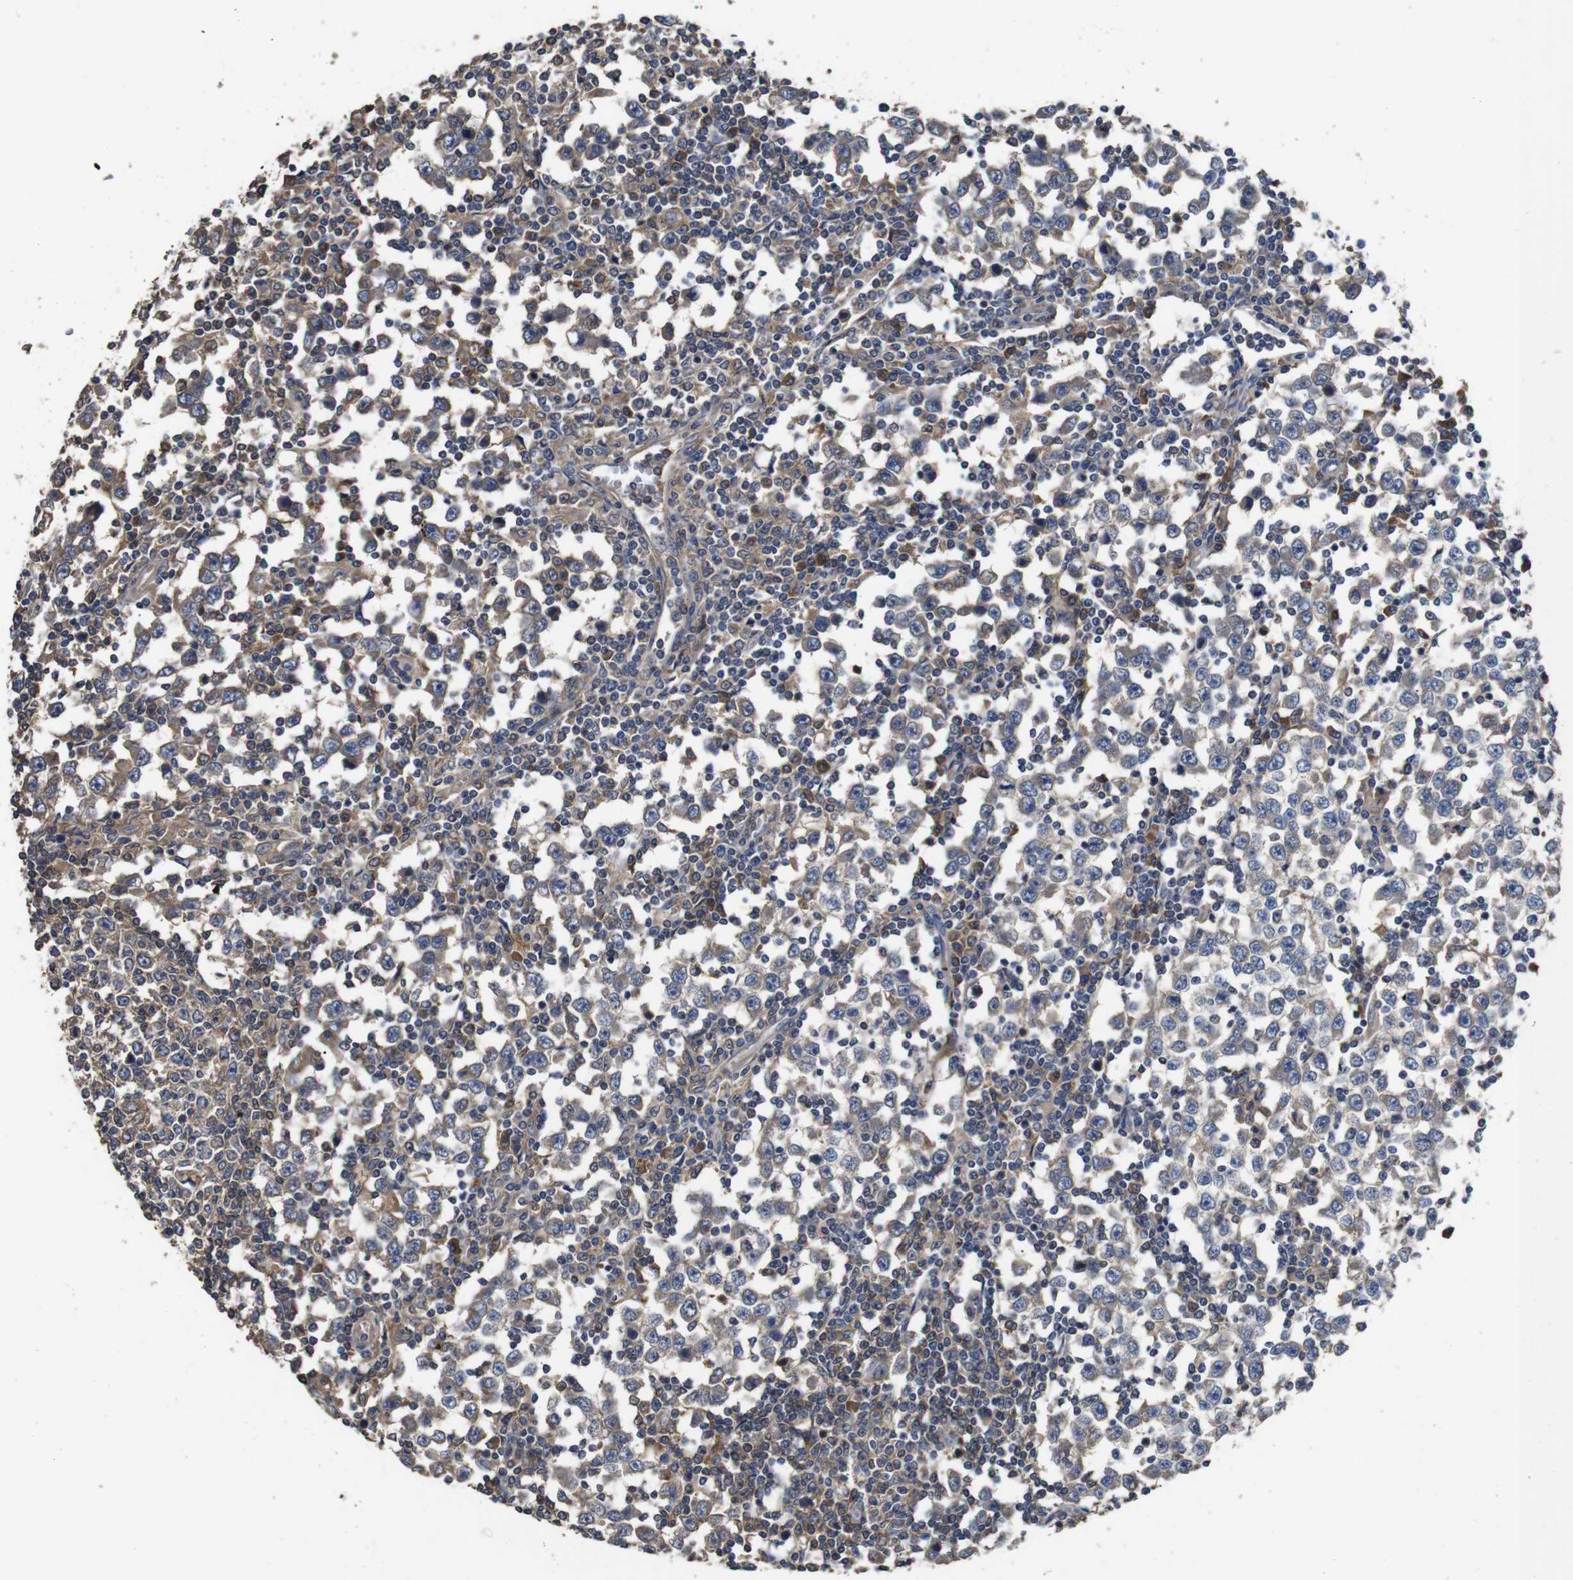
{"staining": {"intensity": "weak", "quantity": "<25%", "location": "cytoplasmic/membranous"}, "tissue": "testis cancer", "cell_type": "Tumor cells", "image_type": "cancer", "snomed": [{"axis": "morphology", "description": "Seminoma, NOS"}, {"axis": "topography", "description": "Testis"}], "caption": "High magnification brightfield microscopy of testis cancer (seminoma) stained with DAB (brown) and counterstained with hematoxylin (blue): tumor cells show no significant staining.", "gene": "ARHGAP24", "patient": {"sex": "male", "age": 65}}